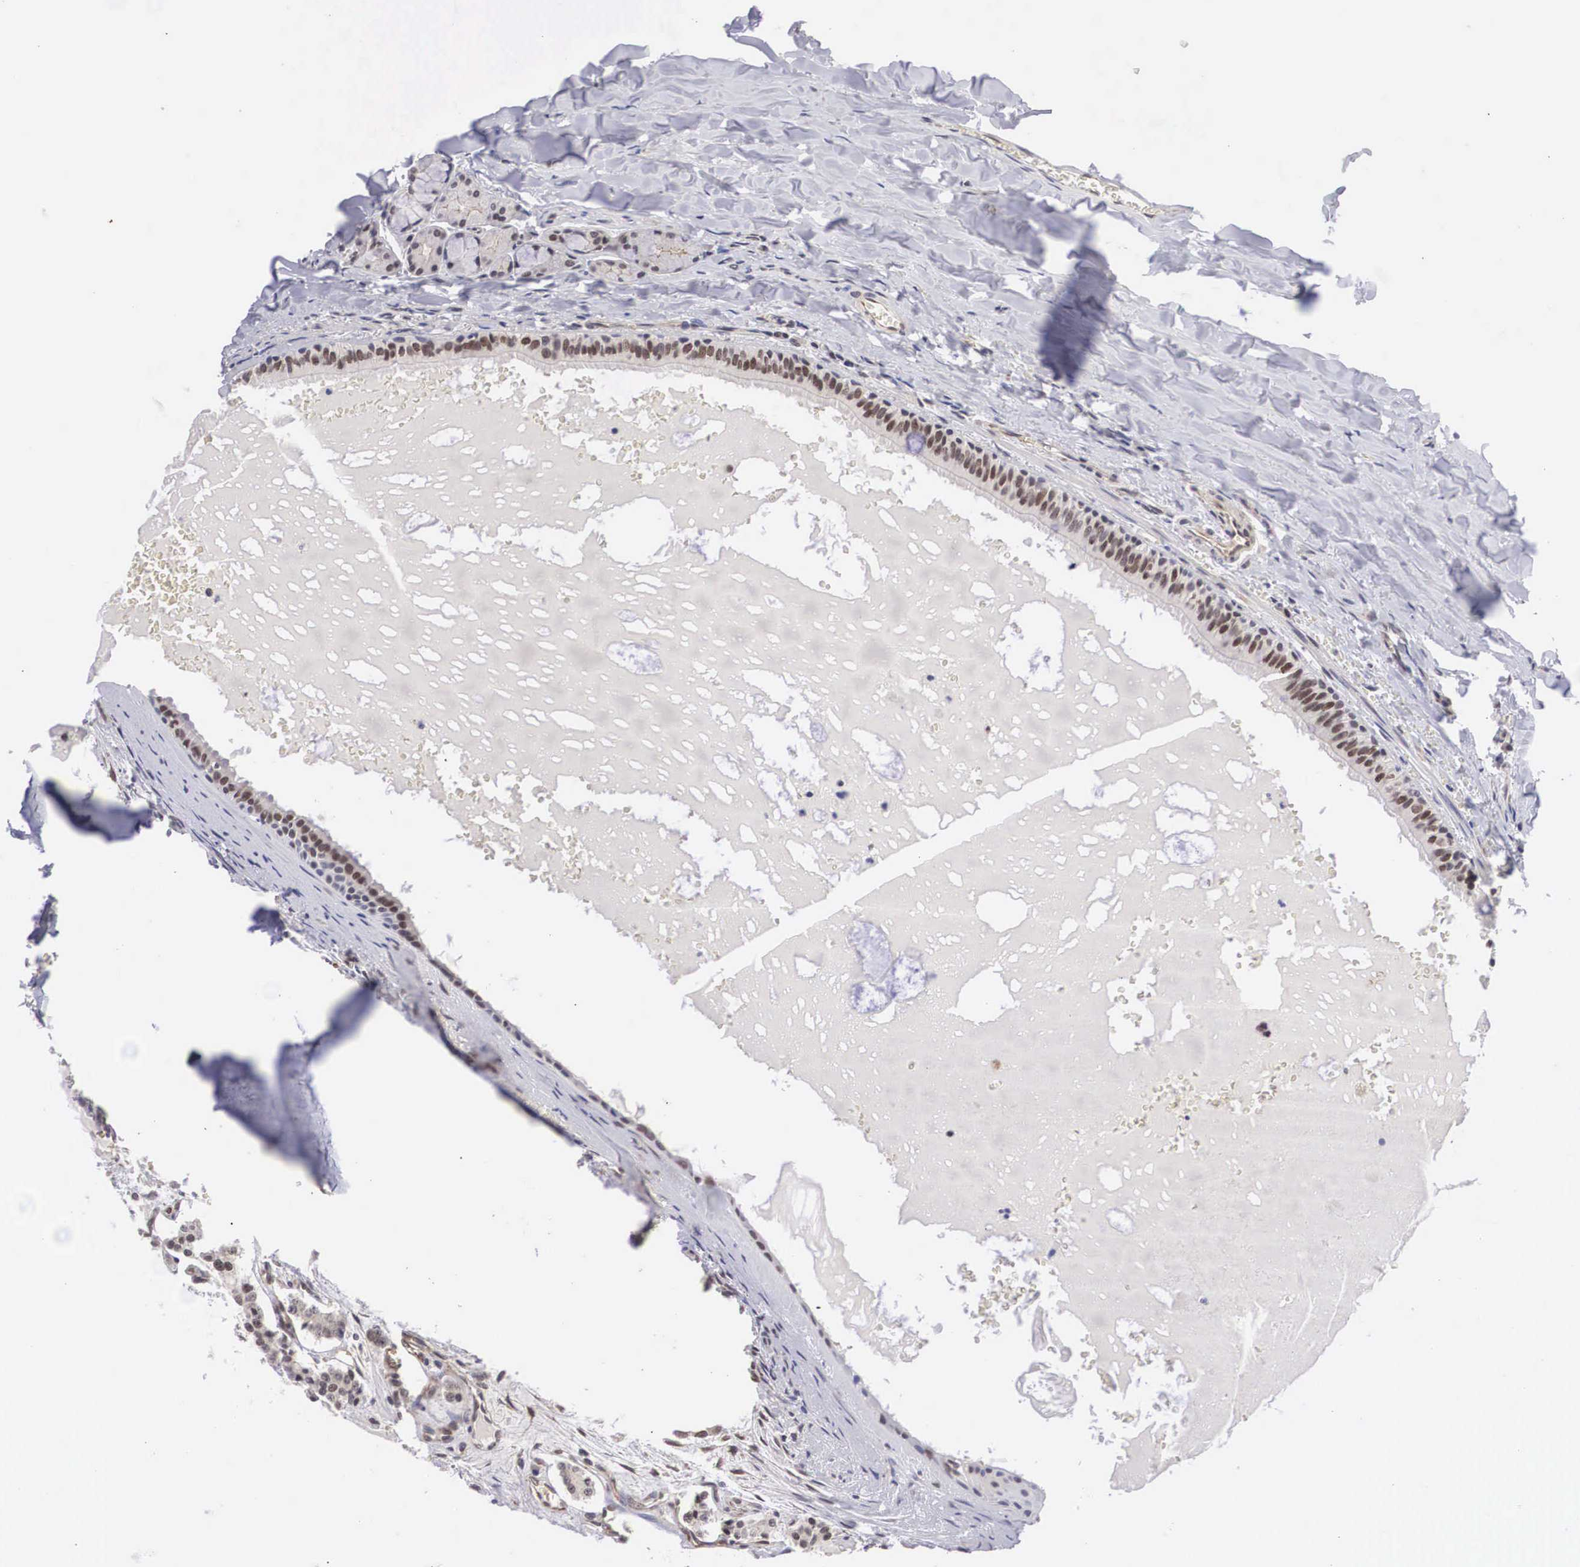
{"staining": {"intensity": "moderate", "quantity": ">75%", "location": "nuclear"}, "tissue": "carcinoid", "cell_type": "Tumor cells", "image_type": "cancer", "snomed": [{"axis": "morphology", "description": "Carcinoid, malignant, NOS"}, {"axis": "topography", "description": "Bronchus"}], "caption": "This is a photomicrograph of immunohistochemistry (IHC) staining of carcinoid, which shows moderate expression in the nuclear of tumor cells.", "gene": "MORC2", "patient": {"sex": "male", "age": 55}}